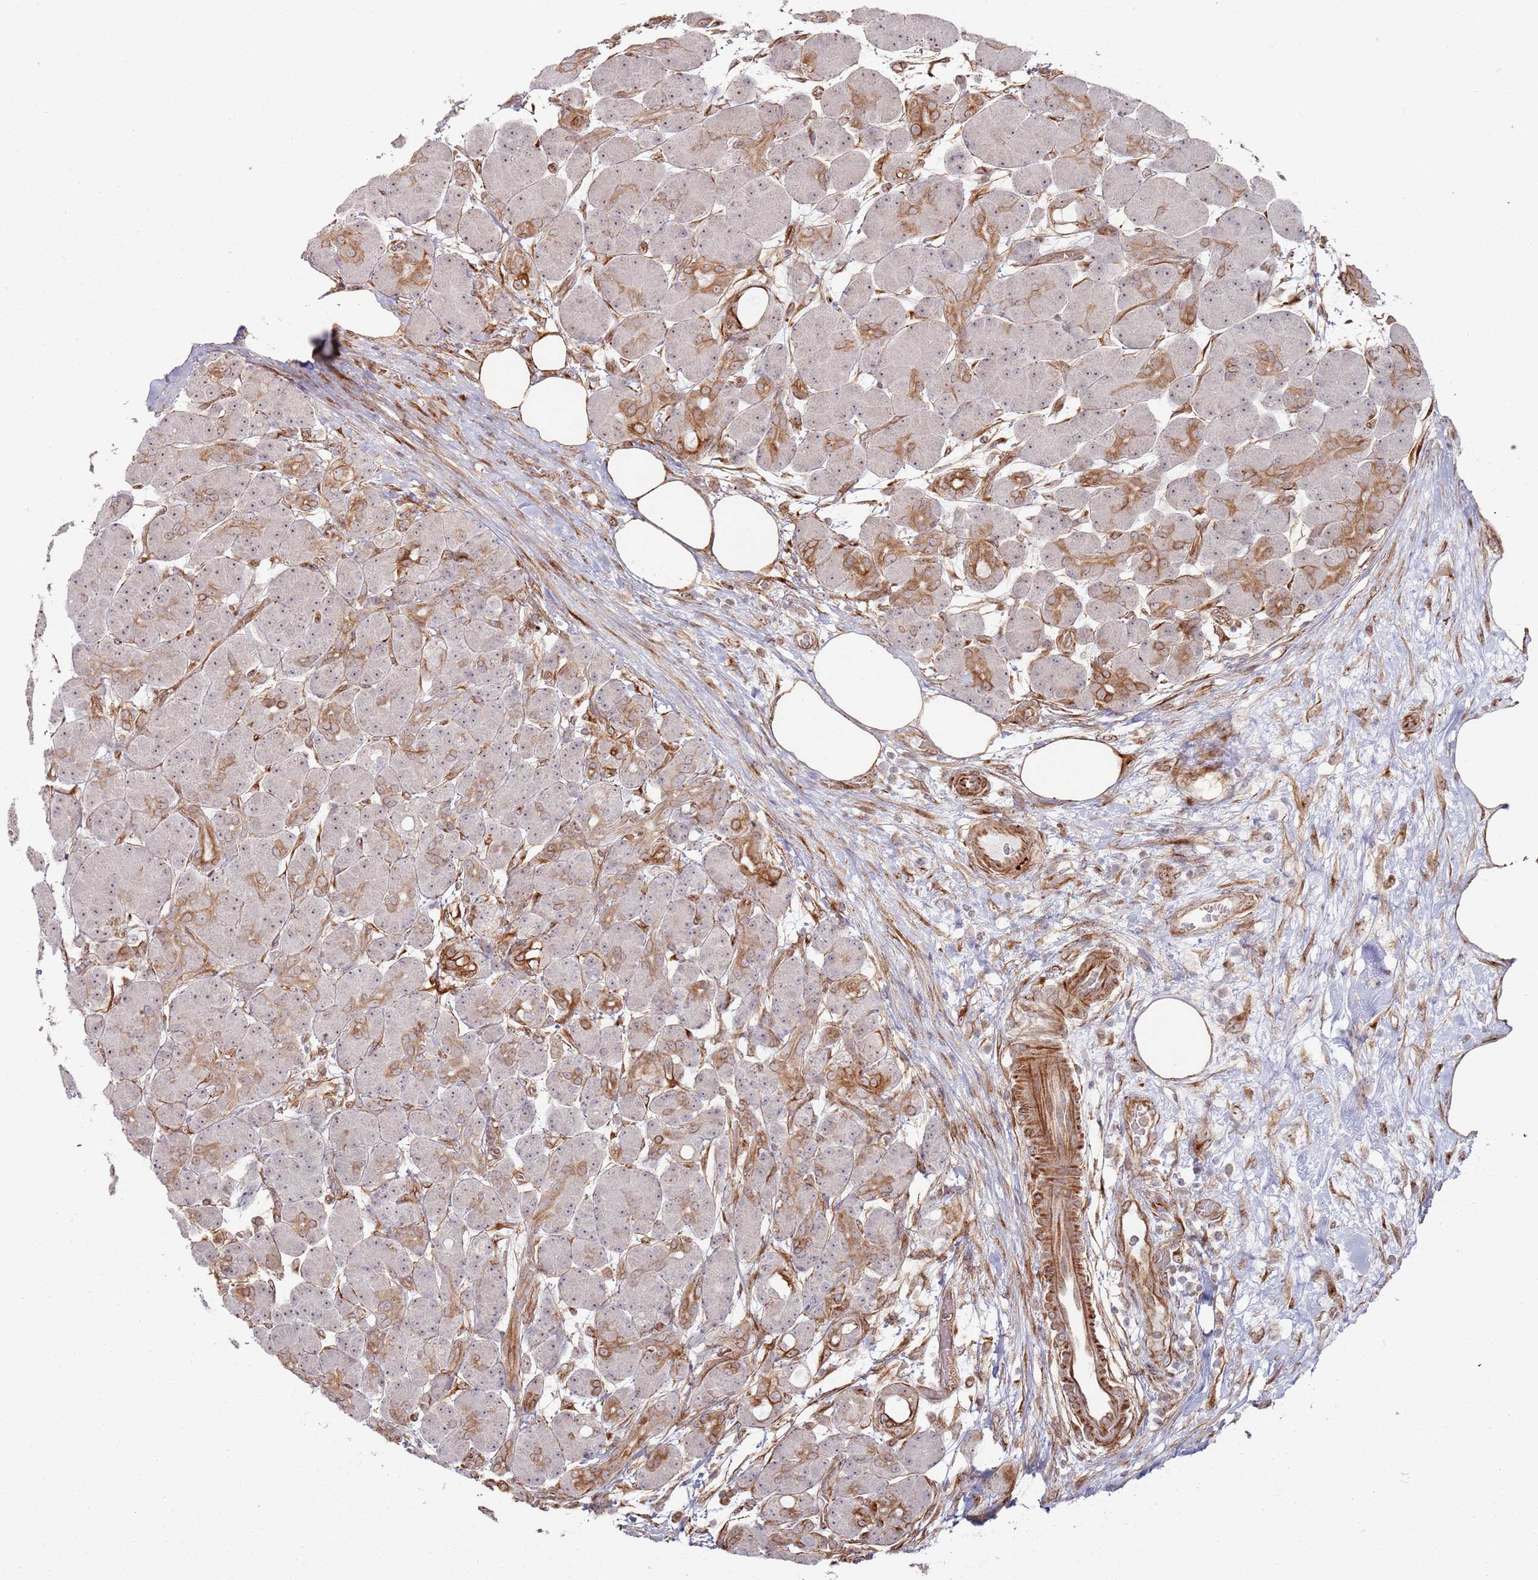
{"staining": {"intensity": "moderate", "quantity": "<25%", "location": "cytoplasmic/membranous"}, "tissue": "pancreas", "cell_type": "Exocrine glandular cells", "image_type": "normal", "snomed": [{"axis": "morphology", "description": "Normal tissue, NOS"}, {"axis": "topography", "description": "Pancreas"}], "caption": "A low amount of moderate cytoplasmic/membranous expression is identified in approximately <25% of exocrine glandular cells in benign pancreas.", "gene": "PHF21A", "patient": {"sex": "male", "age": 63}}